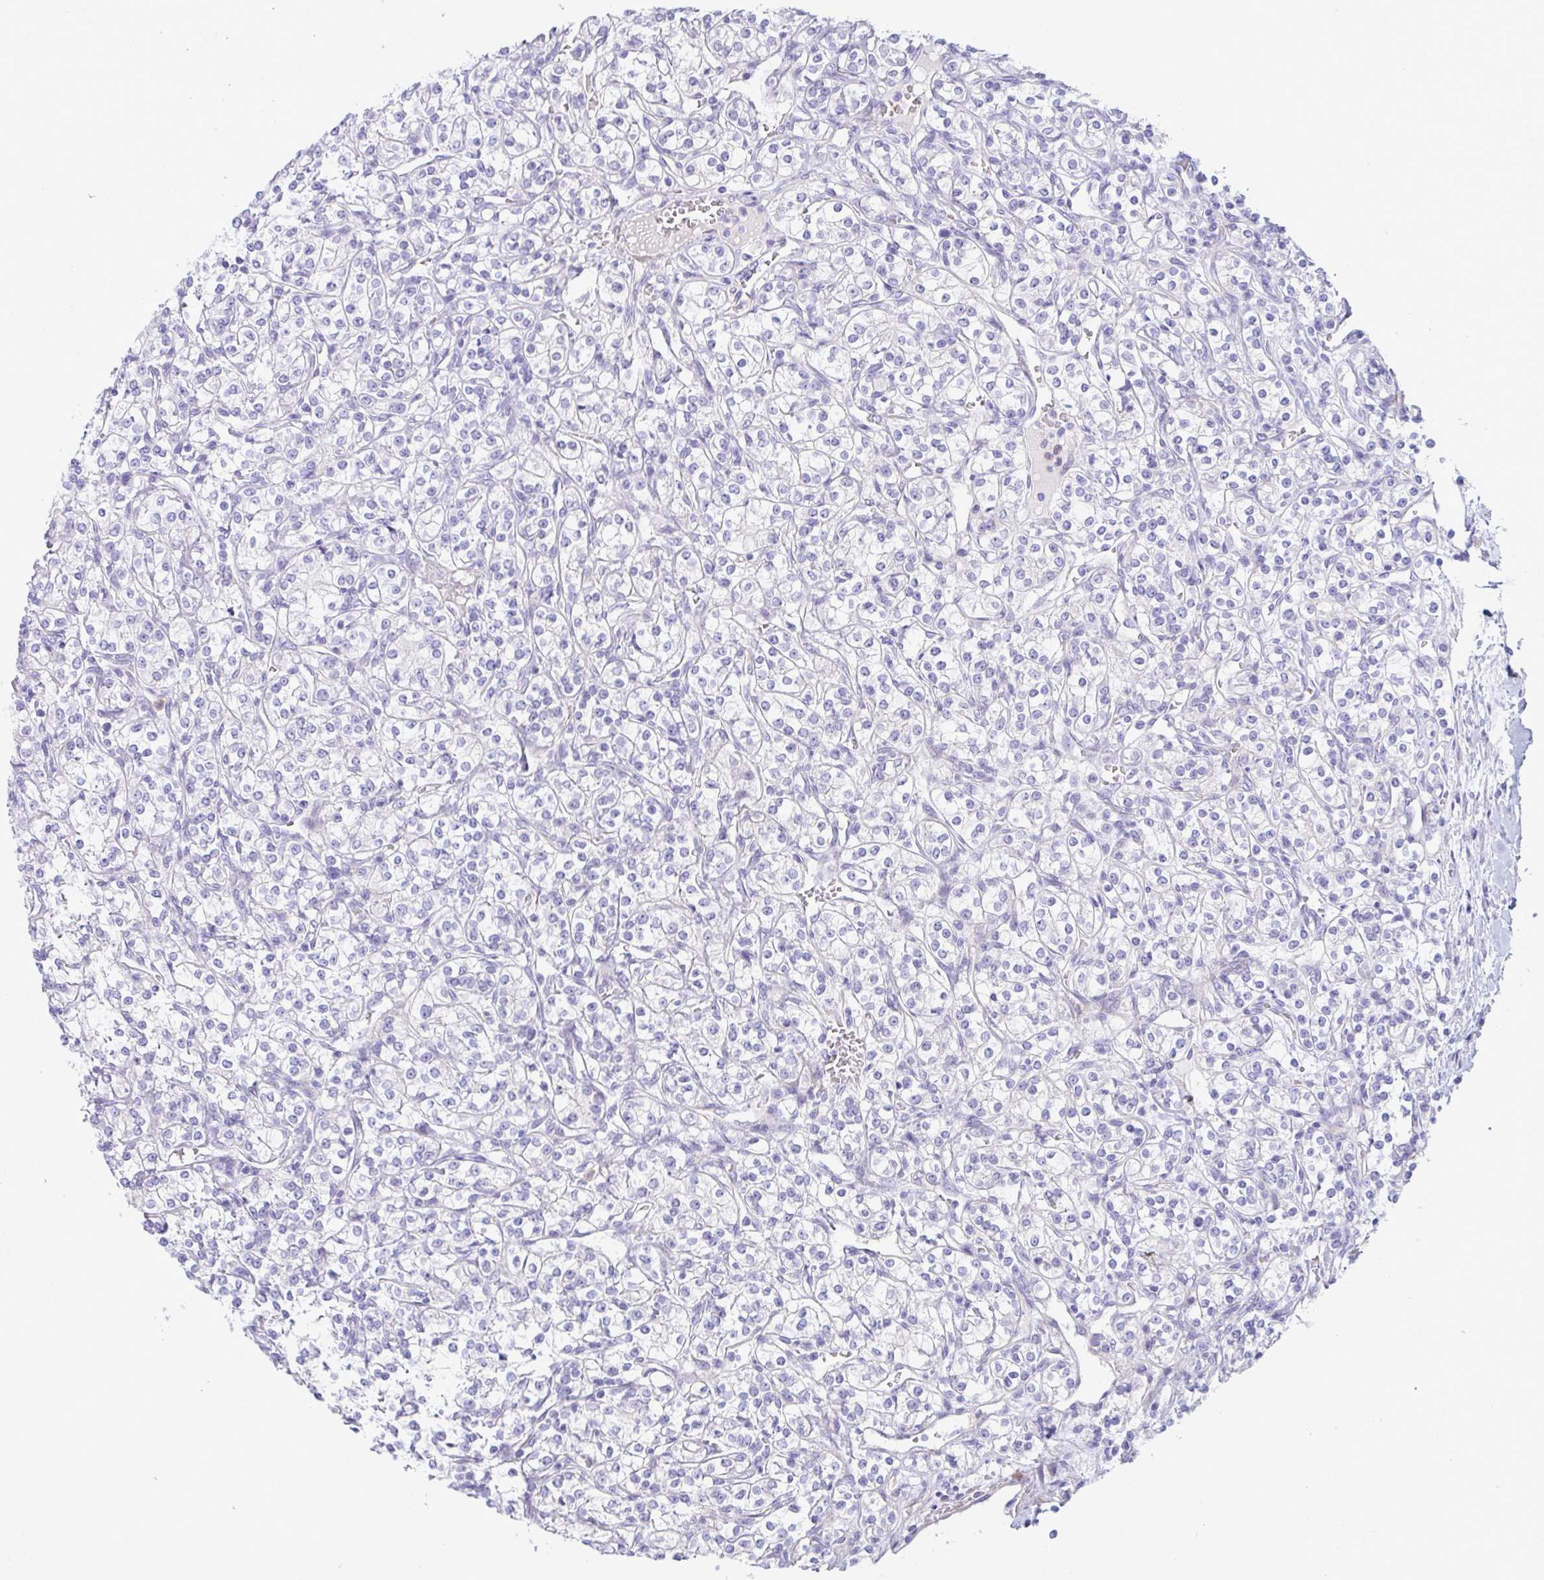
{"staining": {"intensity": "negative", "quantity": "none", "location": "none"}, "tissue": "renal cancer", "cell_type": "Tumor cells", "image_type": "cancer", "snomed": [{"axis": "morphology", "description": "Adenocarcinoma, NOS"}, {"axis": "topography", "description": "Kidney"}], "caption": "Immunohistochemistry photomicrograph of neoplastic tissue: human adenocarcinoma (renal) stained with DAB (3,3'-diaminobenzidine) shows no significant protein staining in tumor cells. The staining is performed using DAB (3,3'-diaminobenzidine) brown chromogen with nuclei counter-stained in using hematoxylin.", "gene": "CEP170B", "patient": {"sex": "male", "age": 77}}